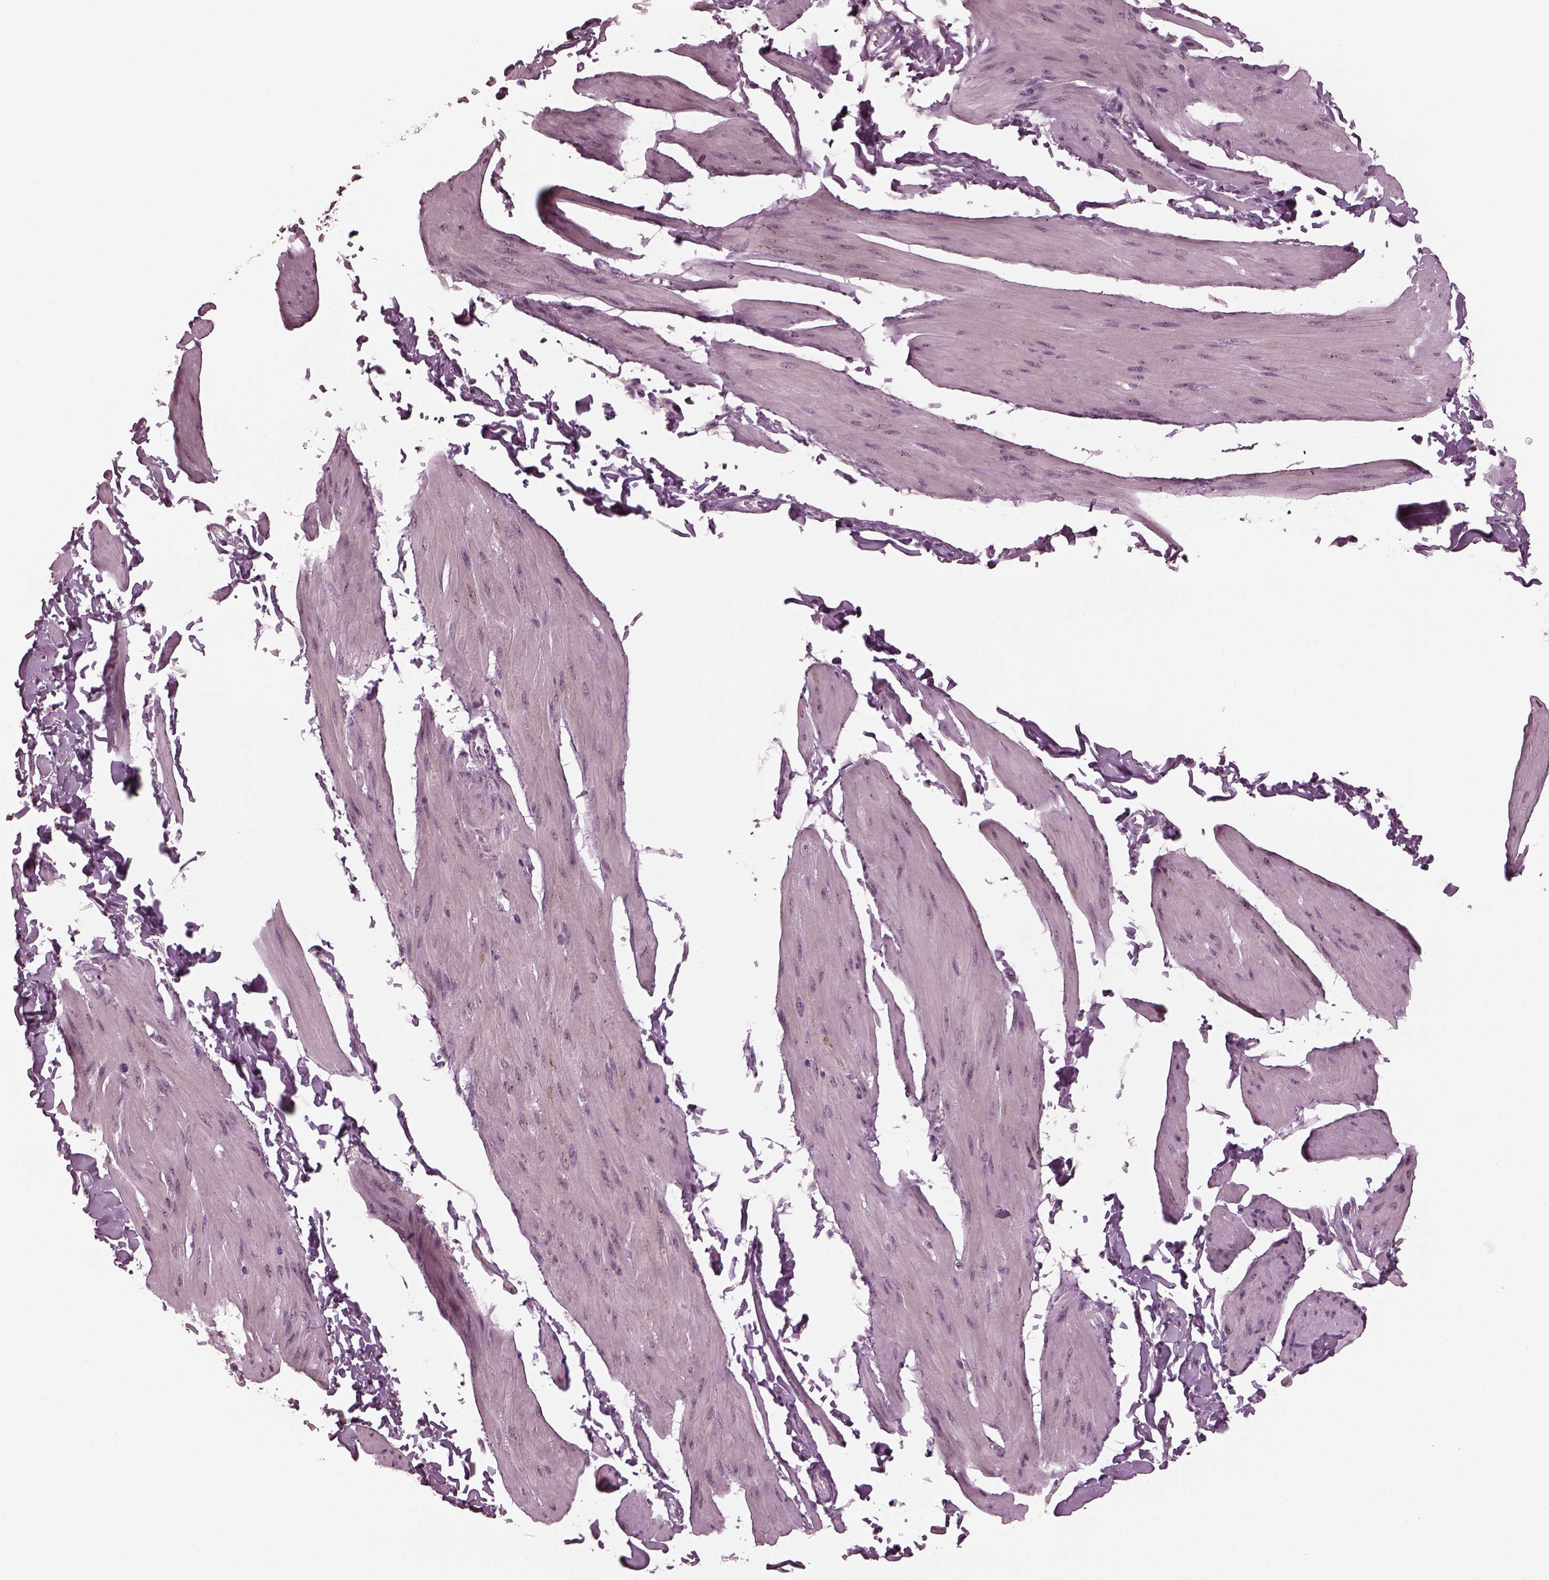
{"staining": {"intensity": "negative", "quantity": "none", "location": "none"}, "tissue": "smooth muscle", "cell_type": "Smooth muscle cells", "image_type": "normal", "snomed": [{"axis": "morphology", "description": "Normal tissue, NOS"}, {"axis": "topography", "description": "Adipose tissue"}, {"axis": "topography", "description": "Smooth muscle"}, {"axis": "topography", "description": "Peripheral nerve tissue"}], "caption": "Micrograph shows no protein staining in smooth muscle cells of benign smooth muscle.", "gene": "SAXO1", "patient": {"sex": "male", "age": 83}}